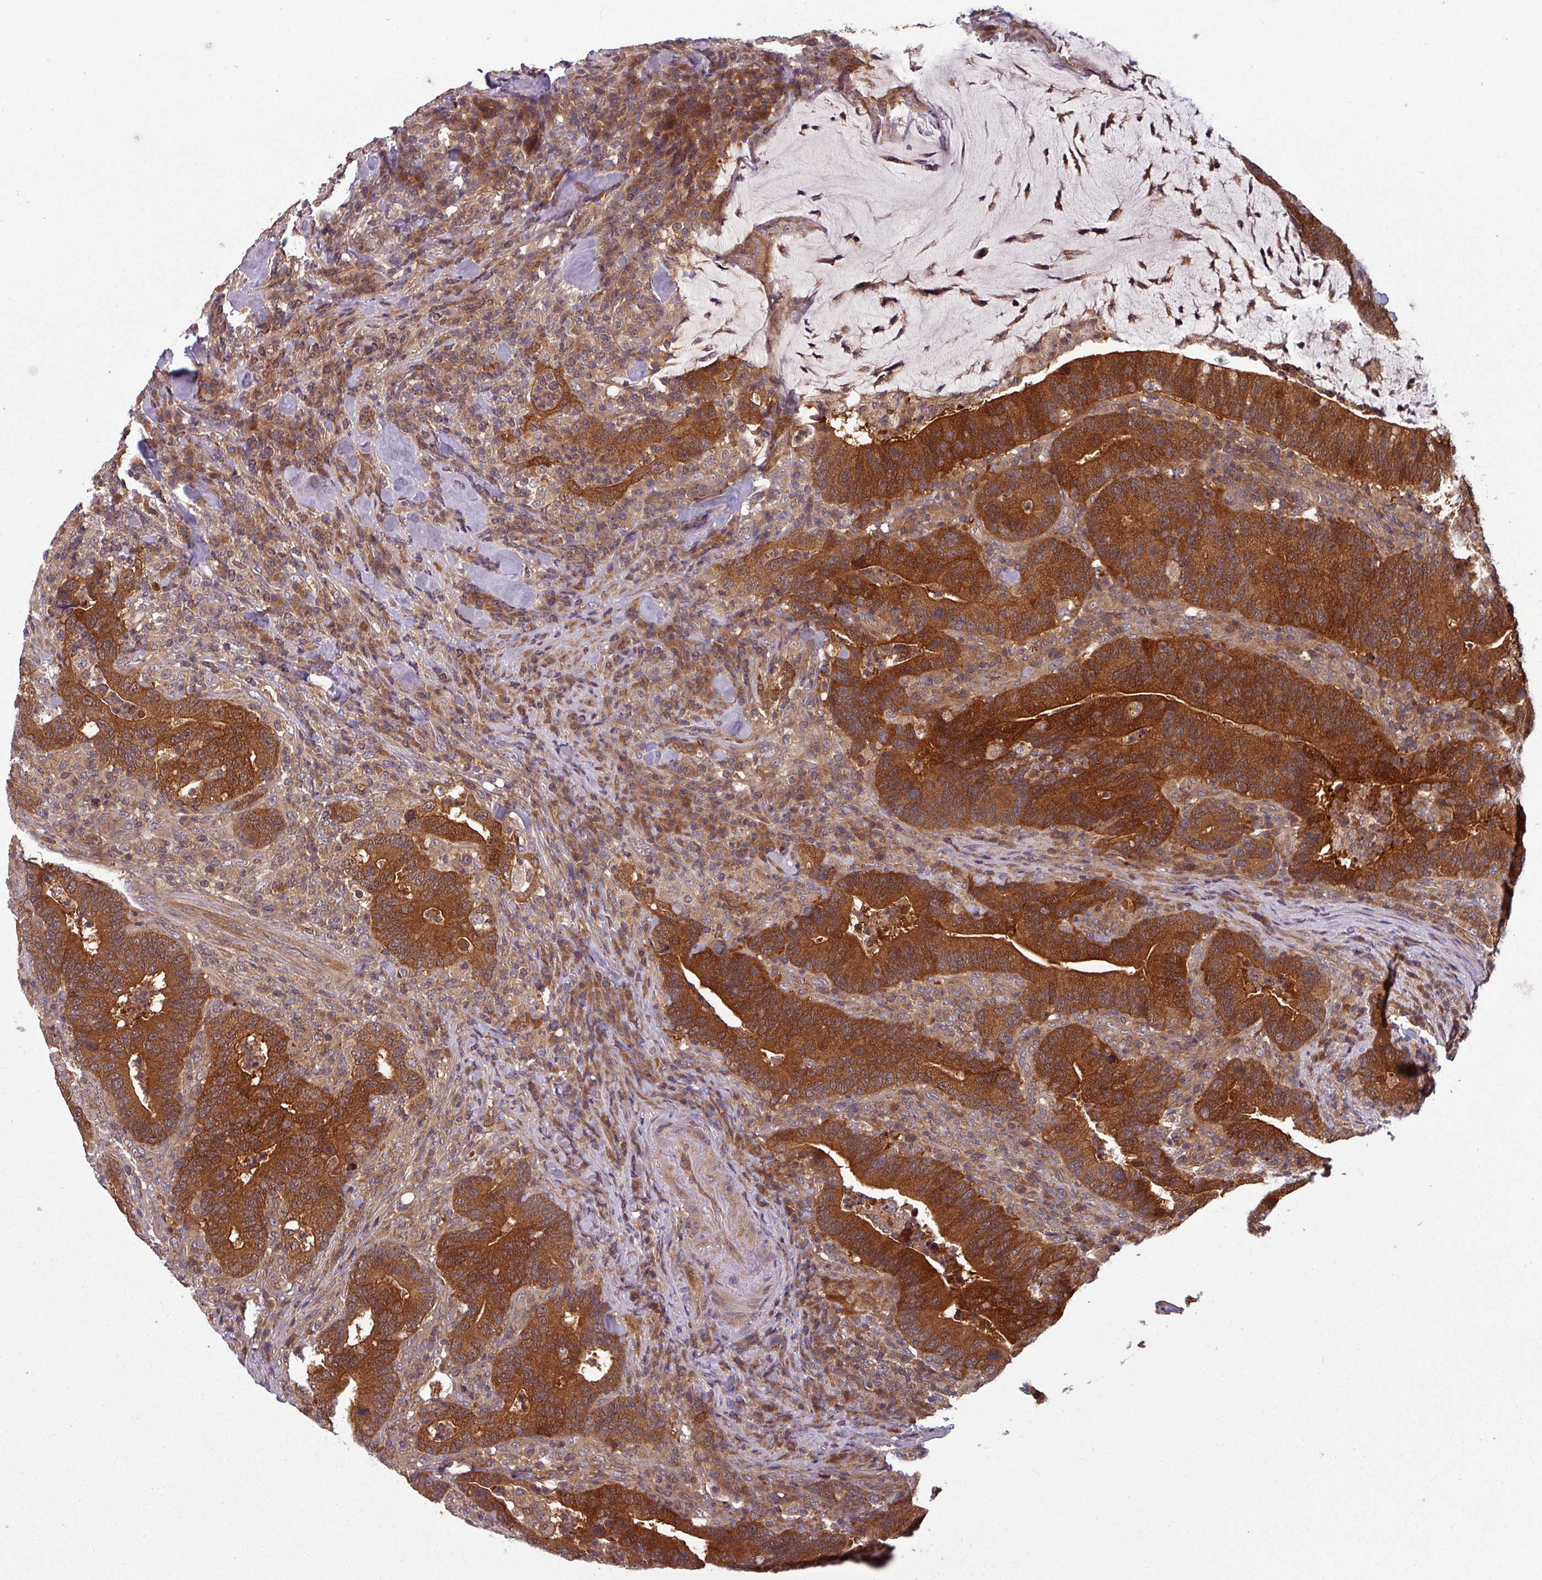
{"staining": {"intensity": "strong", "quantity": ">75%", "location": "cytoplasmic/membranous"}, "tissue": "colorectal cancer", "cell_type": "Tumor cells", "image_type": "cancer", "snomed": [{"axis": "morphology", "description": "Adenocarcinoma, NOS"}, {"axis": "topography", "description": "Colon"}], "caption": "Protein staining of adenocarcinoma (colorectal) tissue shows strong cytoplasmic/membranous positivity in approximately >75% of tumor cells.", "gene": "GSKIP", "patient": {"sex": "female", "age": 66}}